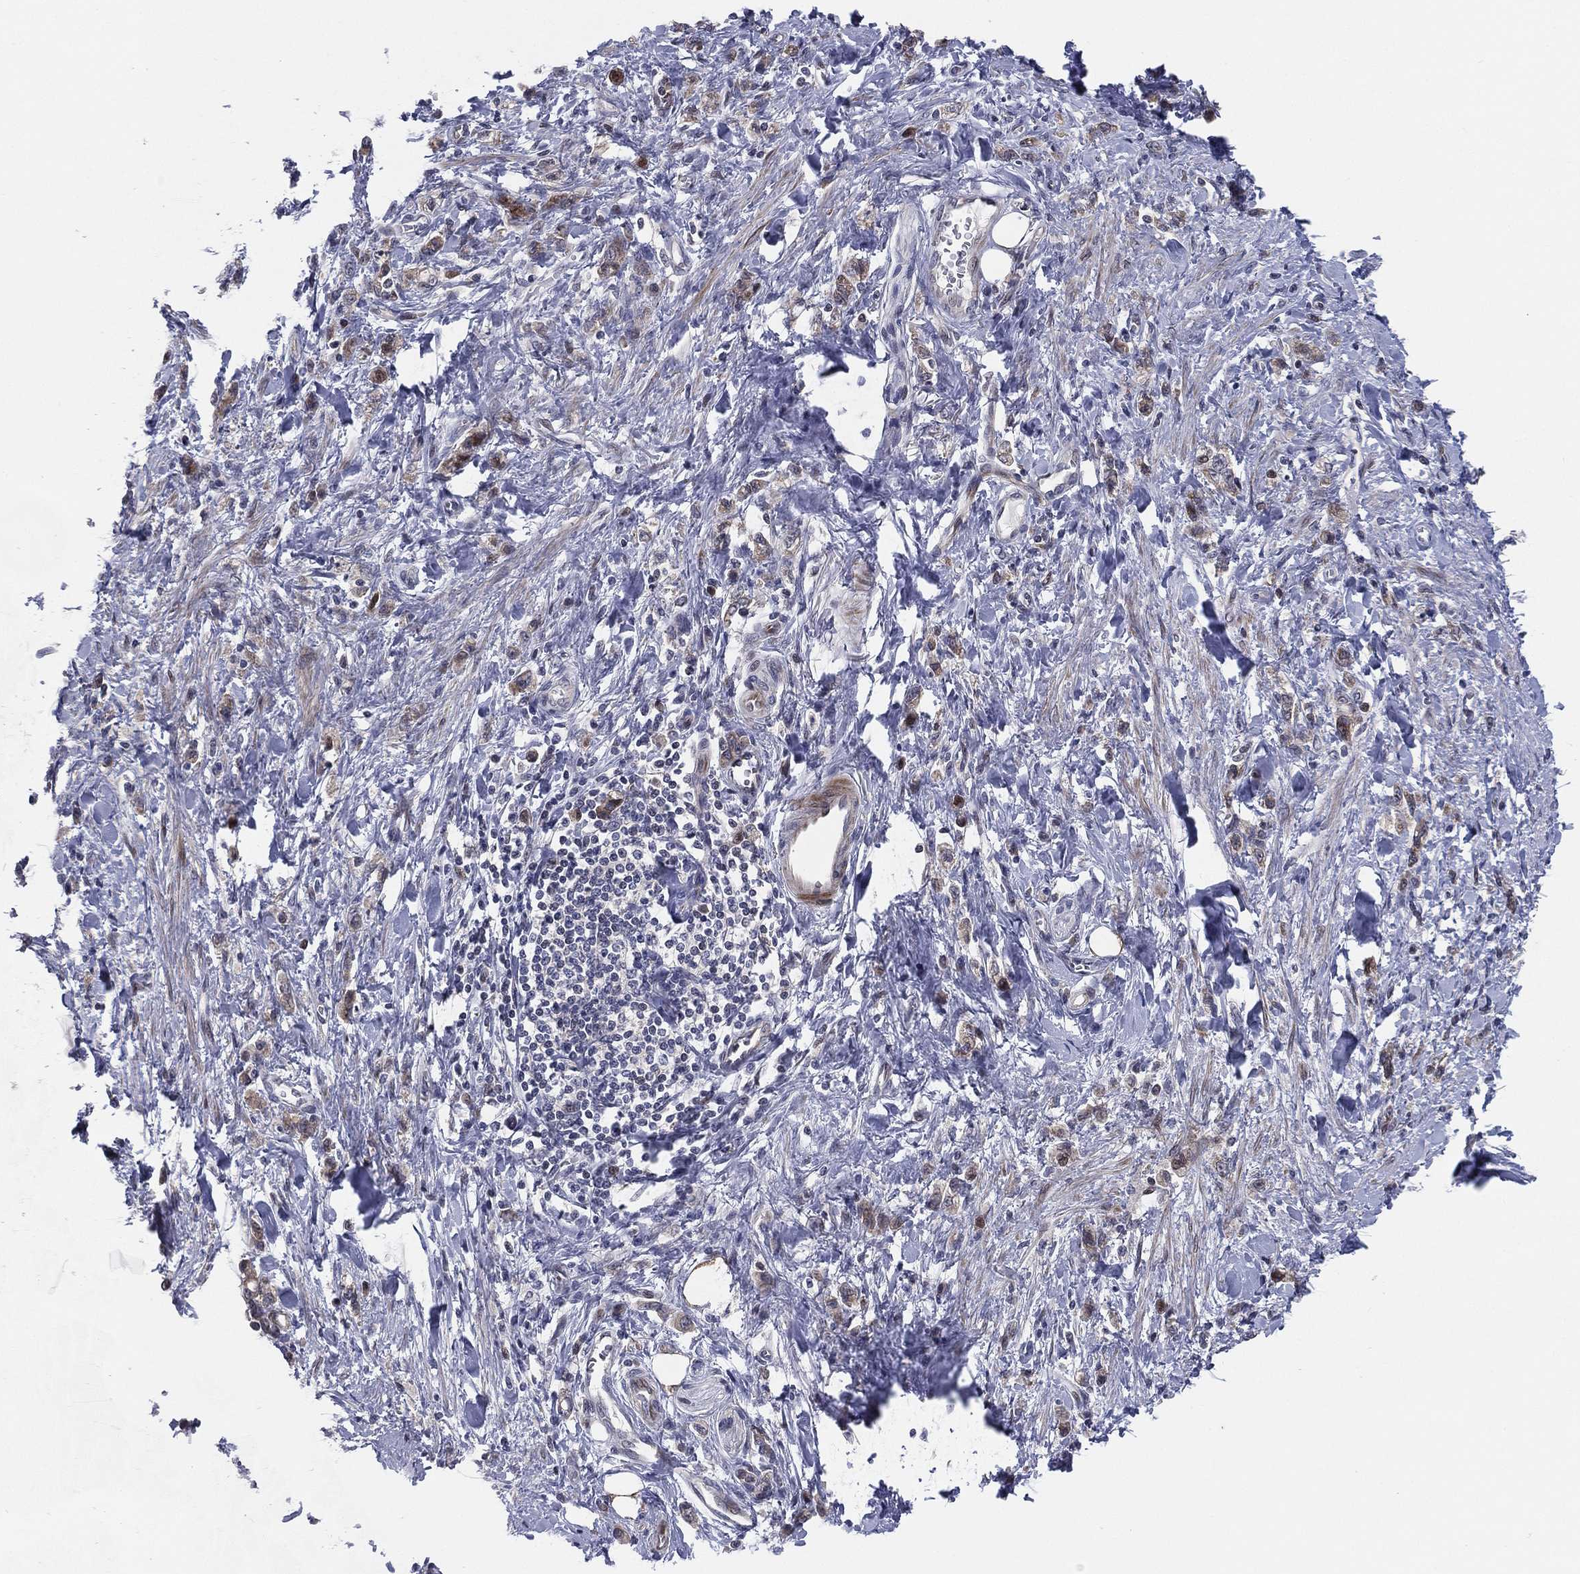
{"staining": {"intensity": "weak", "quantity": "<25%", "location": "cytoplasmic/membranous"}, "tissue": "stomach cancer", "cell_type": "Tumor cells", "image_type": "cancer", "snomed": [{"axis": "morphology", "description": "Adenocarcinoma, NOS"}, {"axis": "topography", "description": "Stomach"}], "caption": "Stomach cancer (adenocarcinoma) stained for a protein using immunohistochemistry (IHC) shows no staining tumor cells.", "gene": "UTP14A", "patient": {"sex": "male", "age": 77}}